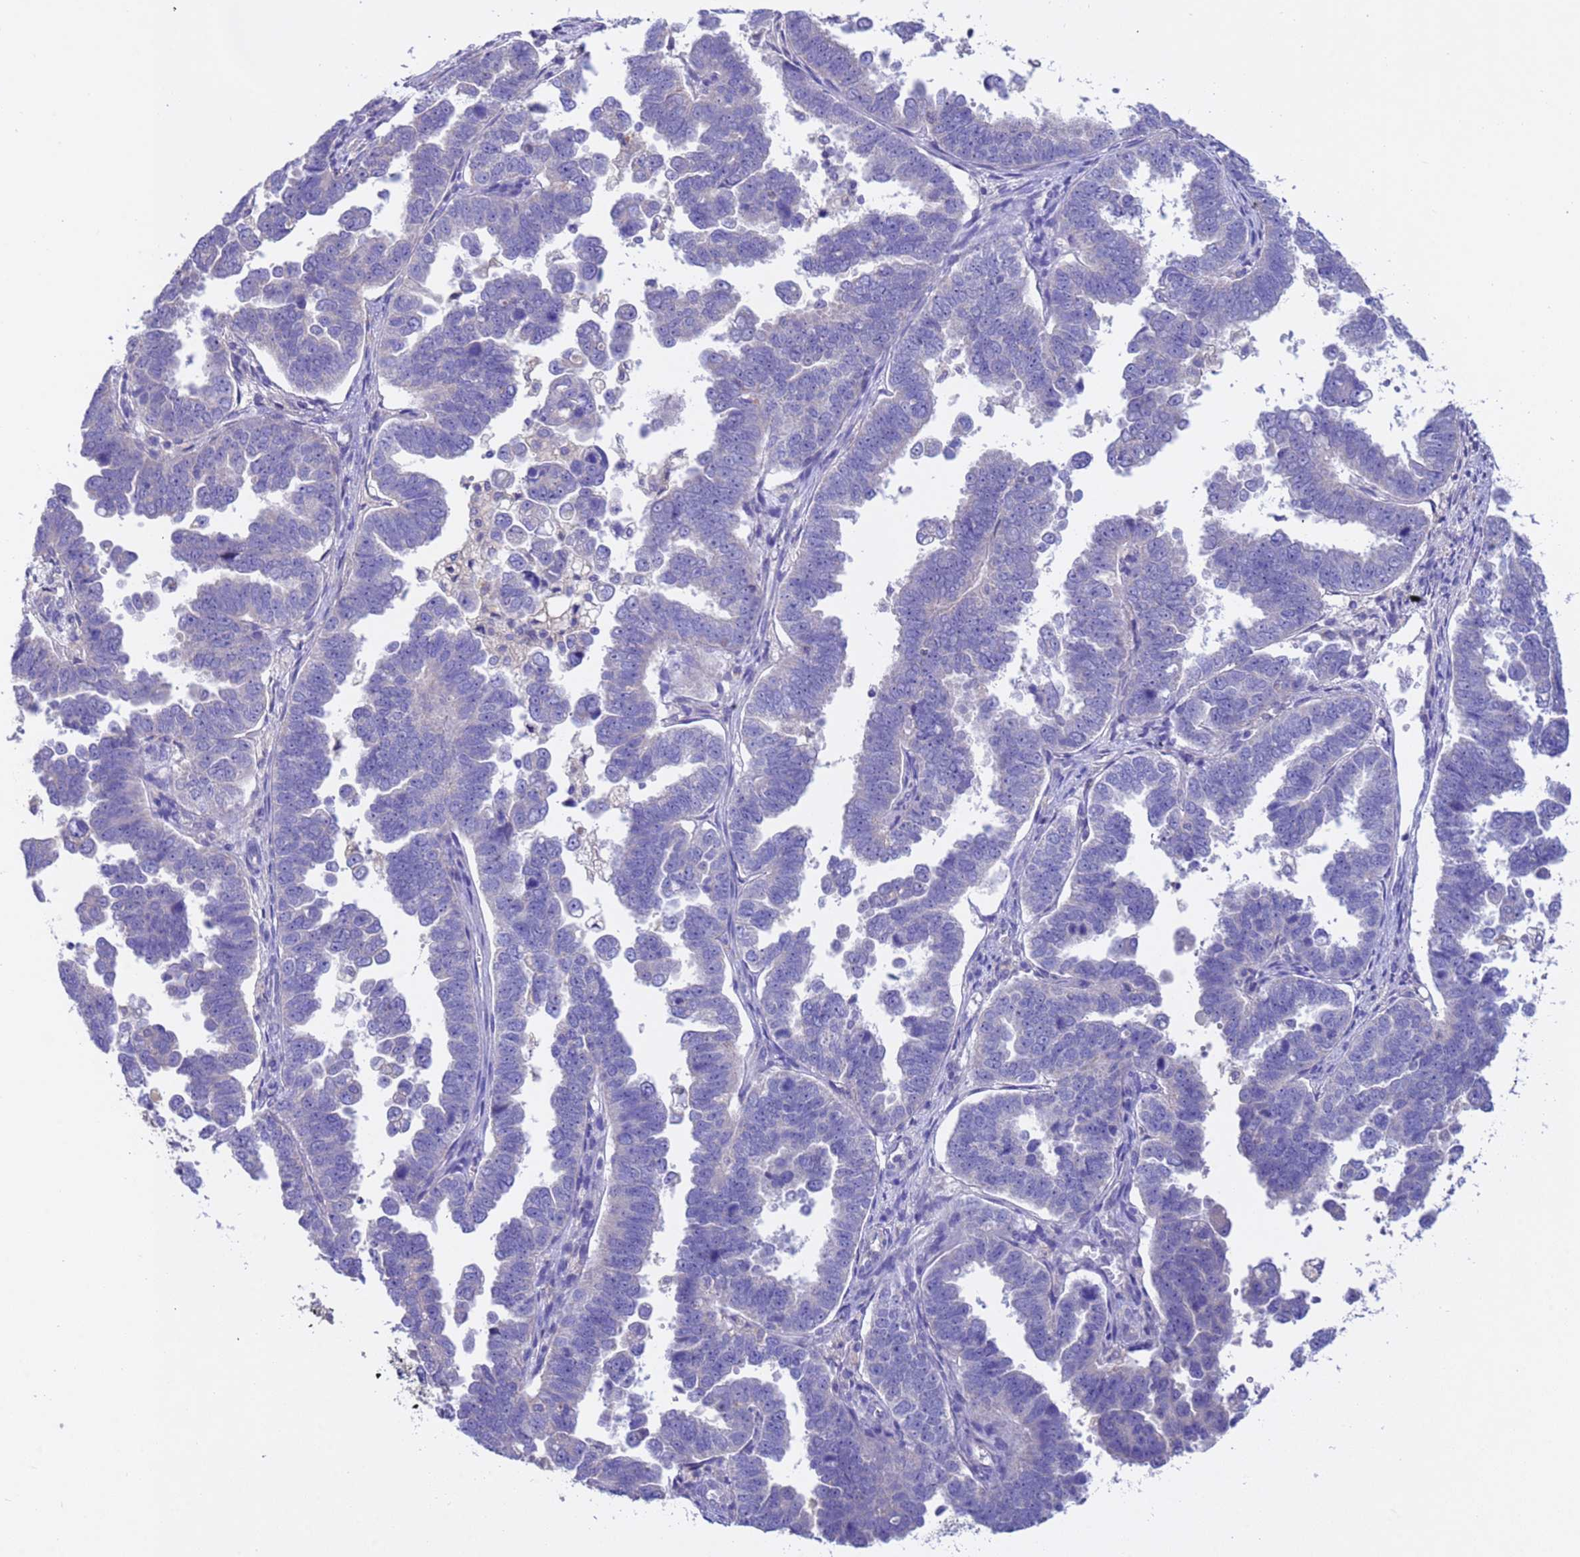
{"staining": {"intensity": "negative", "quantity": "none", "location": "none"}, "tissue": "endometrial cancer", "cell_type": "Tumor cells", "image_type": "cancer", "snomed": [{"axis": "morphology", "description": "Adenocarcinoma, NOS"}, {"axis": "topography", "description": "Endometrium"}], "caption": "Tumor cells show no significant protein expression in adenocarcinoma (endometrial). (Brightfield microscopy of DAB immunohistochemistry at high magnification).", "gene": "SRL", "patient": {"sex": "female", "age": 75}}